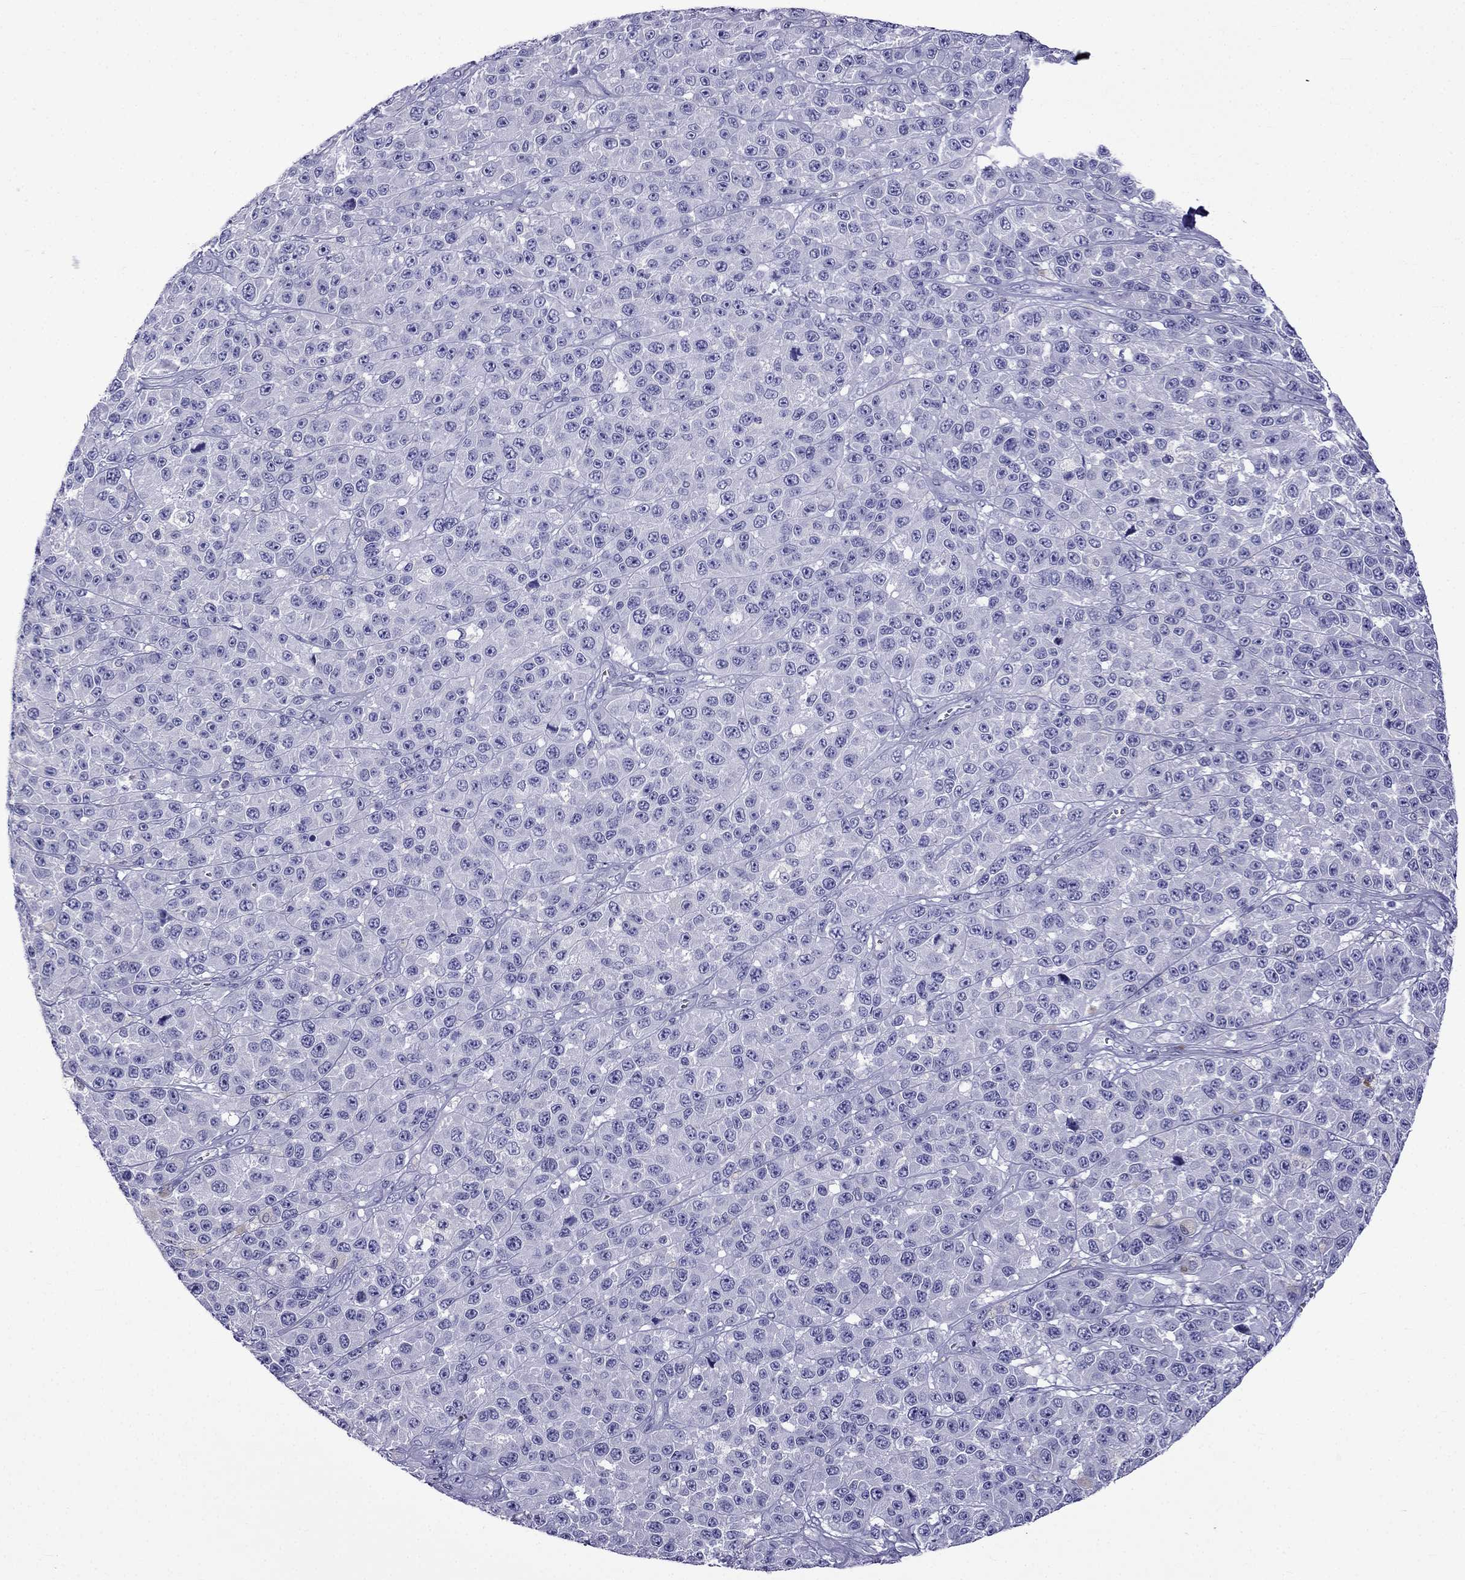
{"staining": {"intensity": "negative", "quantity": "none", "location": "none"}, "tissue": "melanoma", "cell_type": "Tumor cells", "image_type": "cancer", "snomed": [{"axis": "morphology", "description": "Malignant melanoma, NOS"}, {"axis": "topography", "description": "Skin"}], "caption": "This is an IHC histopathology image of human melanoma. There is no positivity in tumor cells.", "gene": "ARR3", "patient": {"sex": "female", "age": 58}}